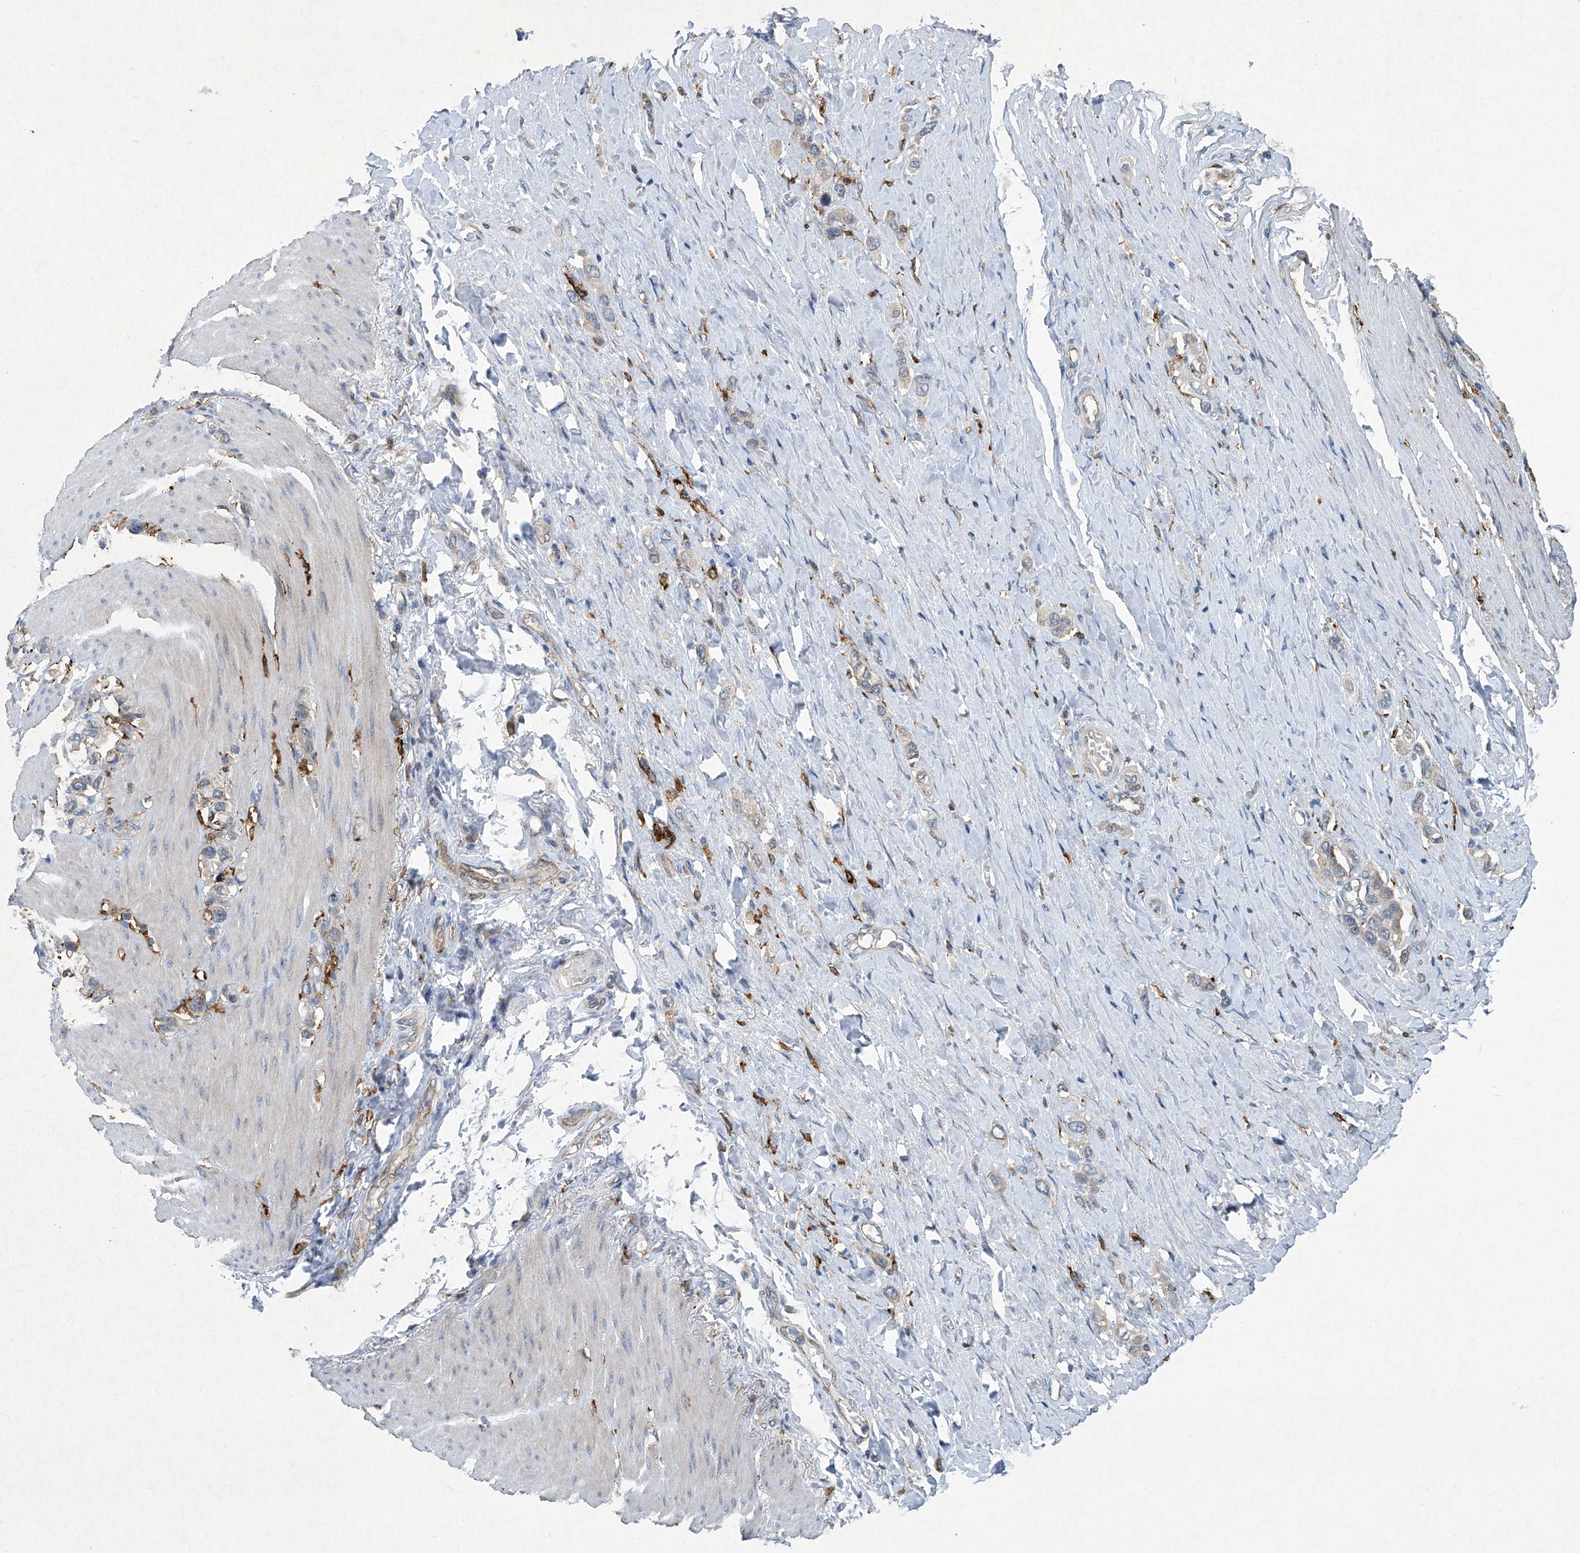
{"staining": {"intensity": "negative", "quantity": "none", "location": "none"}, "tissue": "stomach cancer", "cell_type": "Tumor cells", "image_type": "cancer", "snomed": [{"axis": "morphology", "description": "Adenocarcinoma, NOS"}, {"axis": "topography", "description": "Stomach"}], "caption": "Tumor cells show no significant protein staining in adenocarcinoma (stomach).", "gene": "FAM167A", "patient": {"sex": "female", "age": 65}}